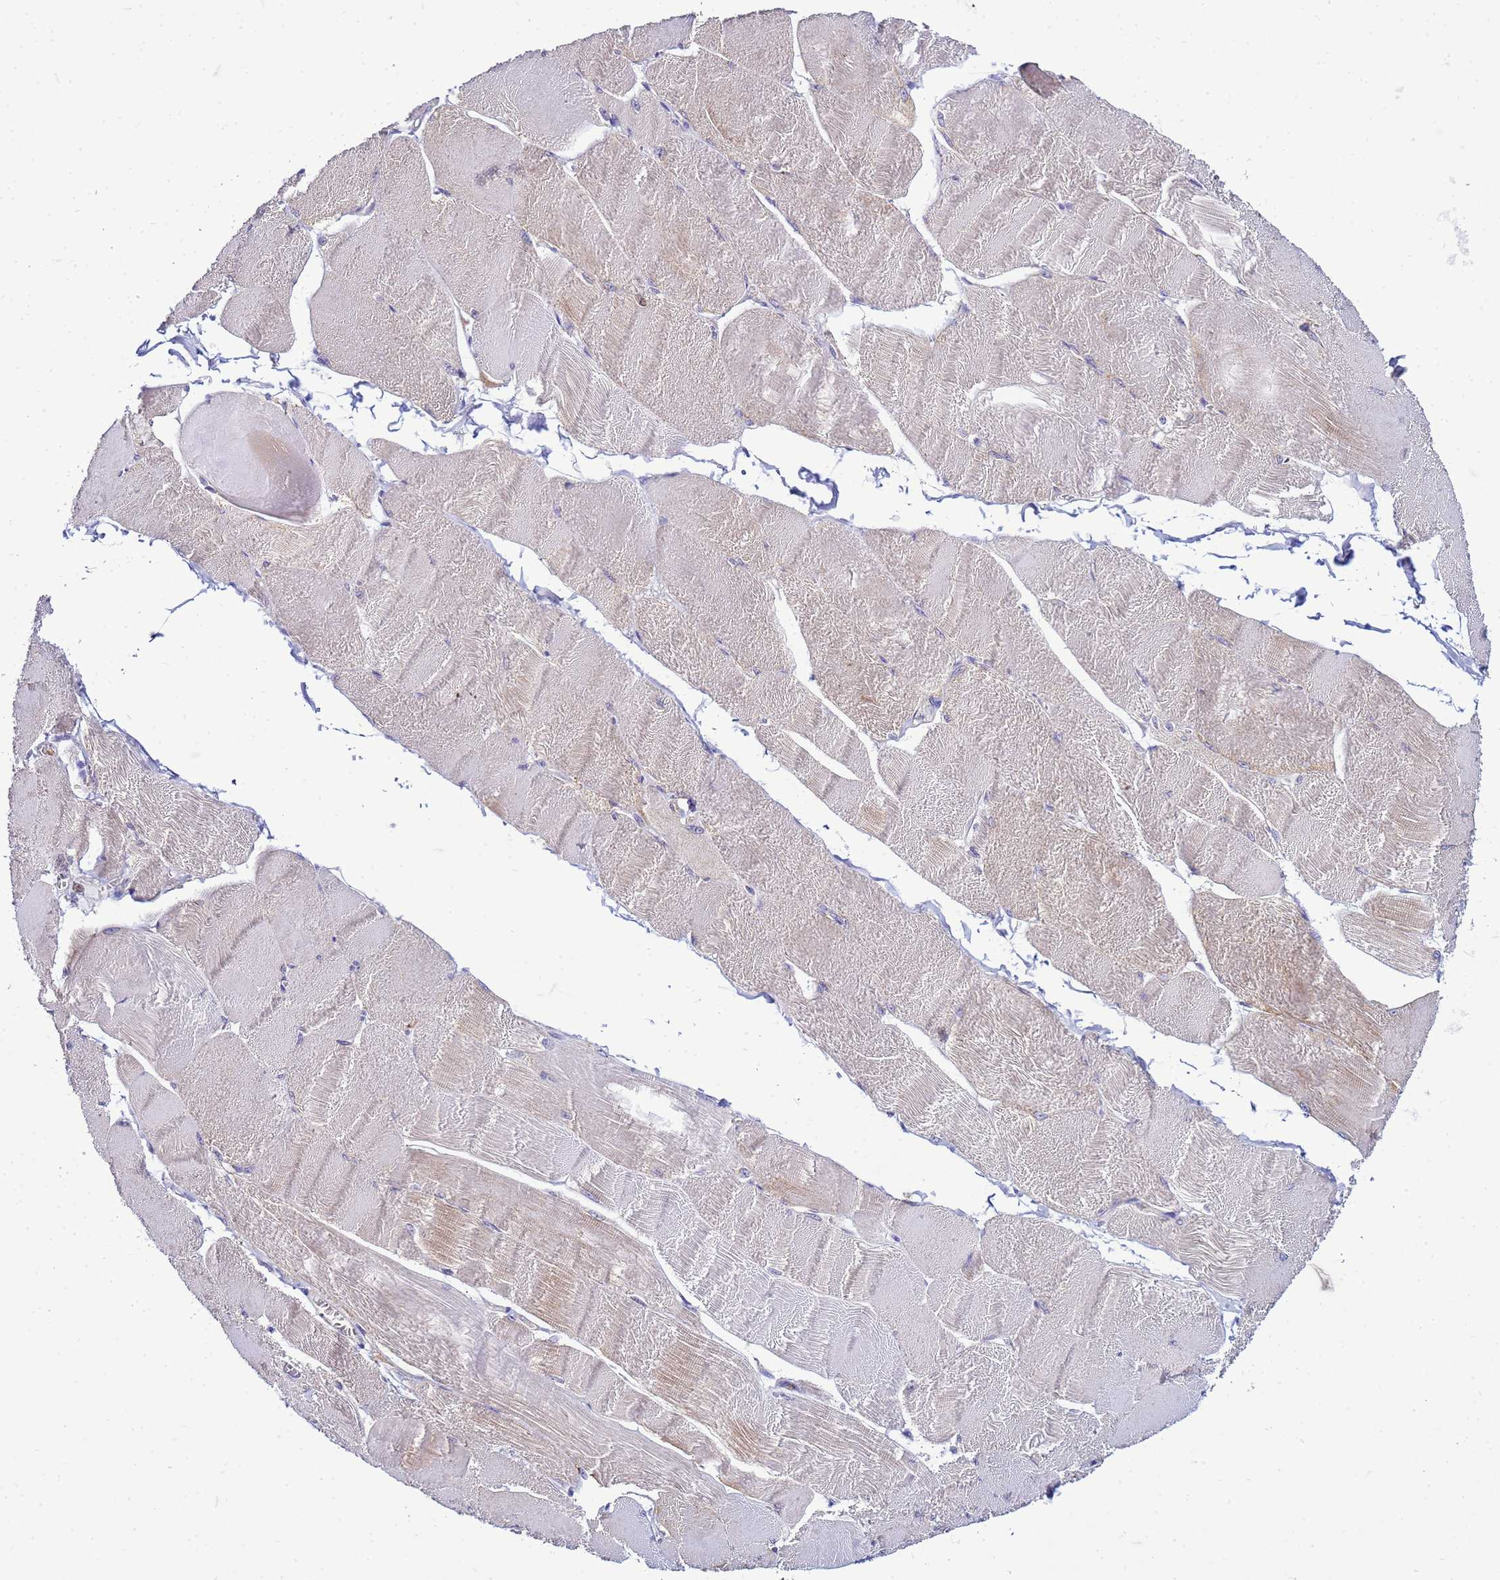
{"staining": {"intensity": "weak", "quantity": "<25%", "location": "cytoplasmic/membranous"}, "tissue": "skeletal muscle", "cell_type": "Myocytes", "image_type": "normal", "snomed": [{"axis": "morphology", "description": "Normal tissue, NOS"}, {"axis": "morphology", "description": "Basal cell carcinoma"}, {"axis": "topography", "description": "Skeletal muscle"}], "caption": "Human skeletal muscle stained for a protein using immunohistochemistry (IHC) exhibits no expression in myocytes.", "gene": "PKD1", "patient": {"sex": "female", "age": 64}}